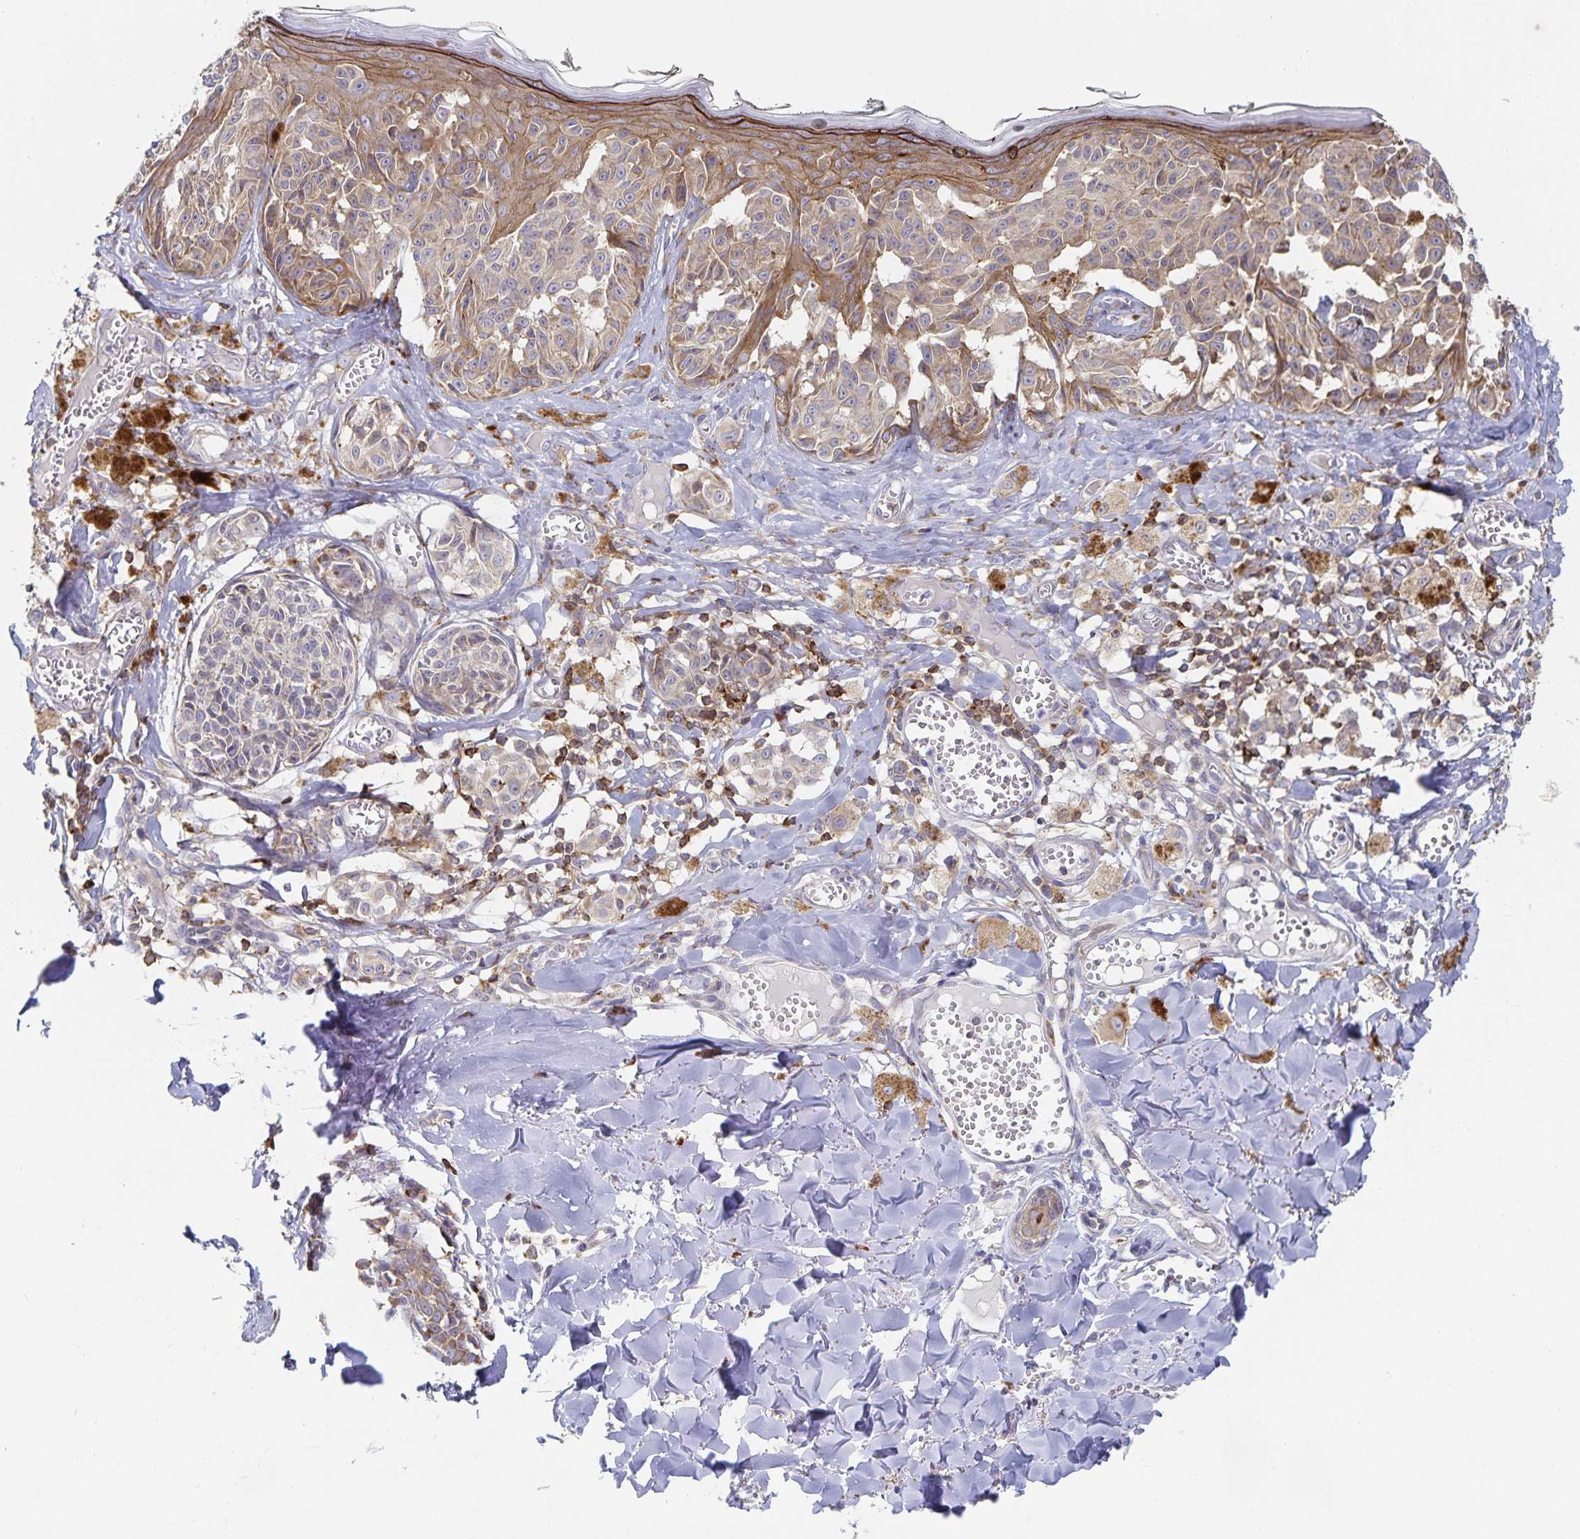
{"staining": {"intensity": "weak", "quantity": "25%-75%", "location": "cytoplasmic/membranous"}, "tissue": "melanoma", "cell_type": "Tumor cells", "image_type": "cancer", "snomed": [{"axis": "morphology", "description": "Malignant melanoma, NOS"}, {"axis": "topography", "description": "Skin"}], "caption": "A brown stain shows weak cytoplasmic/membranous staining of a protein in melanoma tumor cells. The staining was performed using DAB (3,3'-diaminobenzidine) to visualize the protein expression in brown, while the nuclei were stained in blue with hematoxylin (Magnification: 20x).", "gene": "NOMO1", "patient": {"sex": "female", "age": 43}}